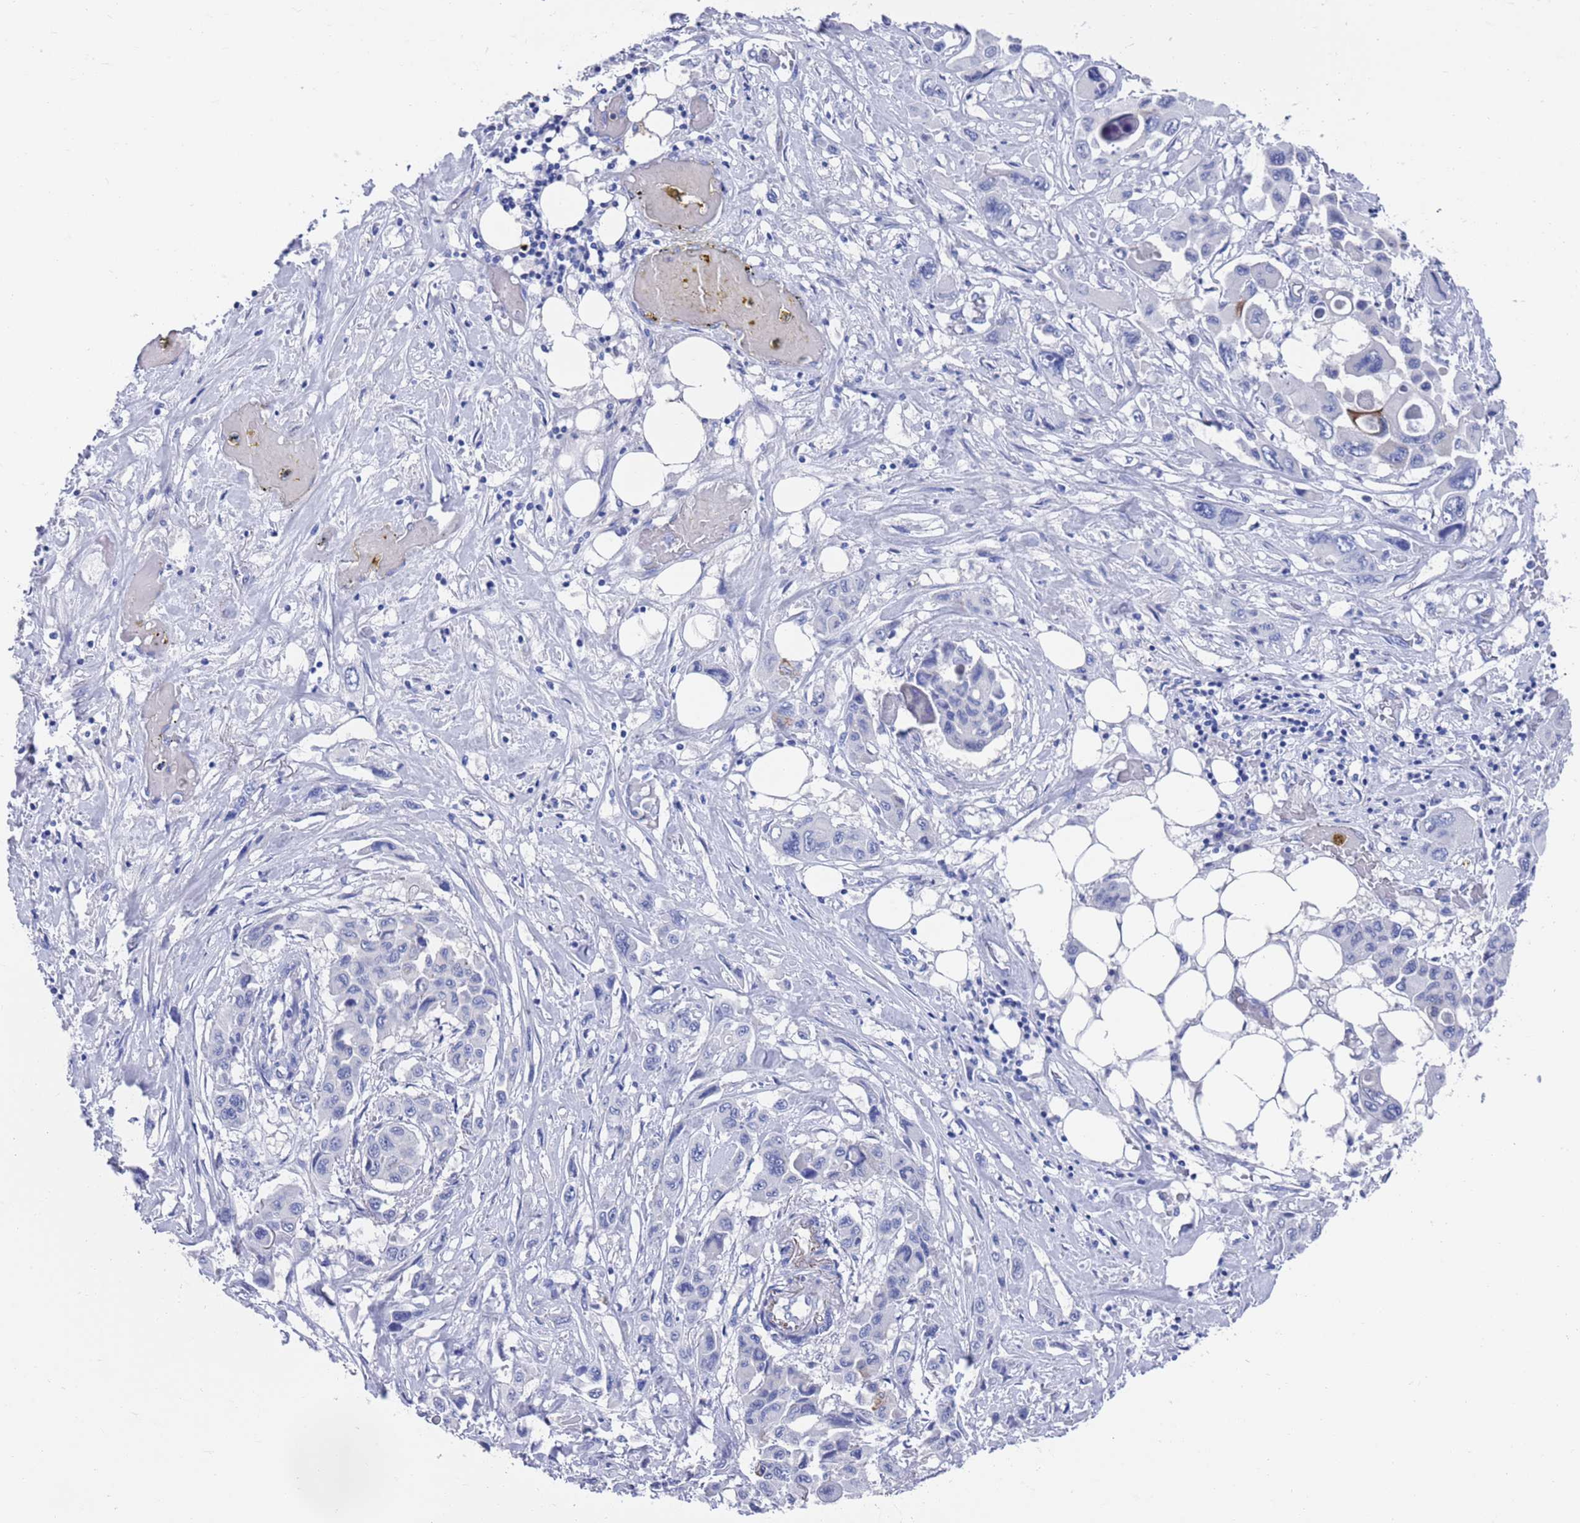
{"staining": {"intensity": "negative", "quantity": "none", "location": "none"}, "tissue": "pancreatic cancer", "cell_type": "Tumor cells", "image_type": "cancer", "snomed": [{"axis": "morphology", "description": "Adenocarcinoma, NOS"}, {"axis": "topography", "description": "Pancreas"}], "caption": "Tumor cells show no significant protein staining in pancreatic cancer (adenocarcinoma).", "gene": "MTMR2", "patient": {"sex": "male", "age": 92}}